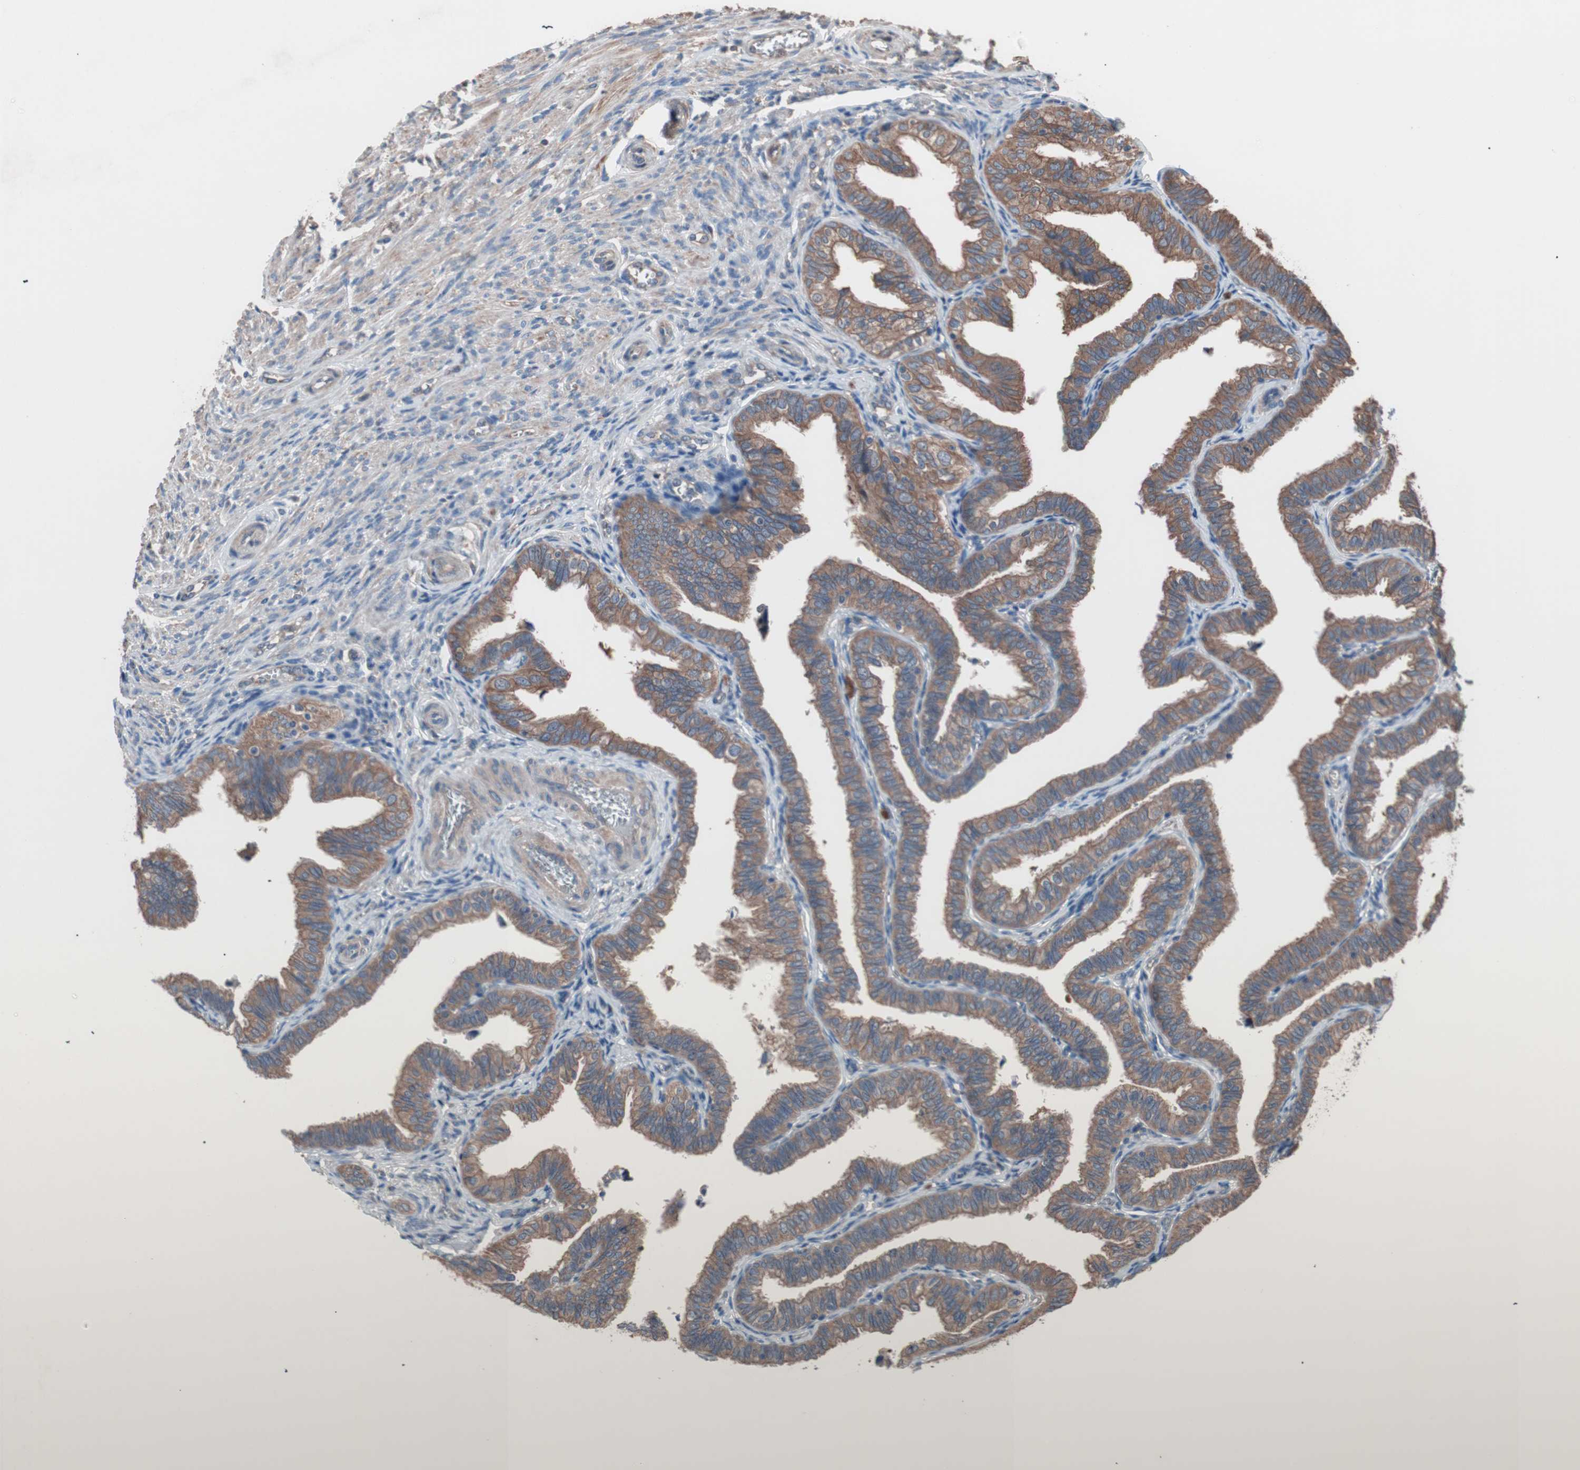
{"staining": {"intensity": "moderate", "quantity": ">75%", "location": "cytoplasmic/membranous"}, "tissue": "fallopian tube", "cell_type": "Glandular cells", "image_type": "normal", "snomed": [{"axis": "morphology", "description": "Normal tissue, NOS"}, {"axis": "topography", "description": "Fallopian tube"}], "caption": "A histopathology image of human fallopian tube stained for a protein exhibits moderate cytoplasmic/membranous brown staining in glandular cells.", "gene": "ATG7", "patient": {"sex": "female", "age": 46}}